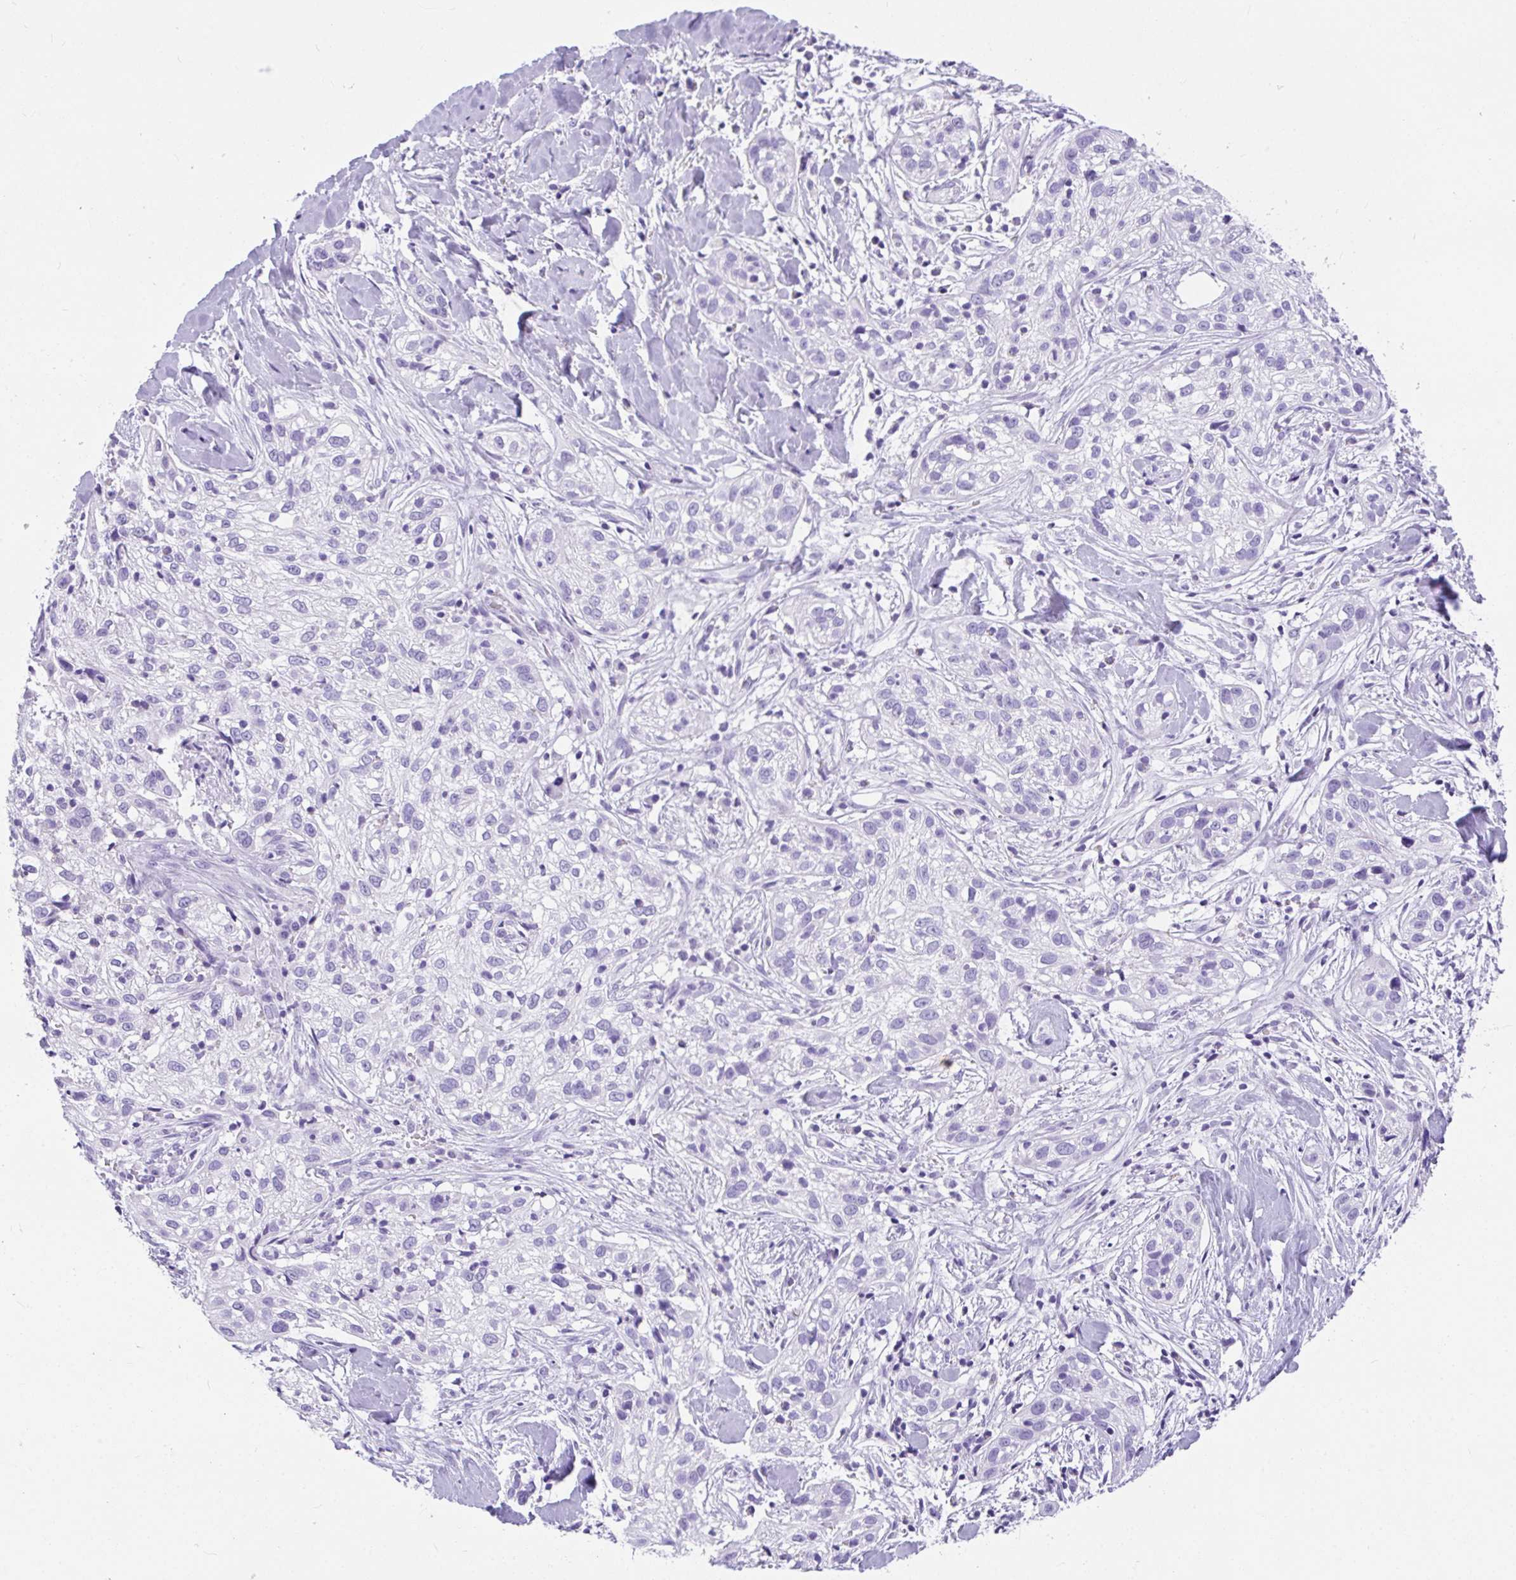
{"staining": {"intensity": "negative", "quantity": "none", "location": "none"}, "tissue": "skin cancer", "cell_type": "Tumor cells", "image_type": "cancer", "snomed": [{"axis": "morphology", "description": "Squamous cell carcinoma, NOS"}, {"axis": "topography", "description": "Skin"}], "caption": "This is a photomicrograph of immunohistochemistry (IHC) staining of skin cancer, which shows no expression in tumor cells.", "gene": "AVIL", "patient": {"sex": "male", "age": 82}}